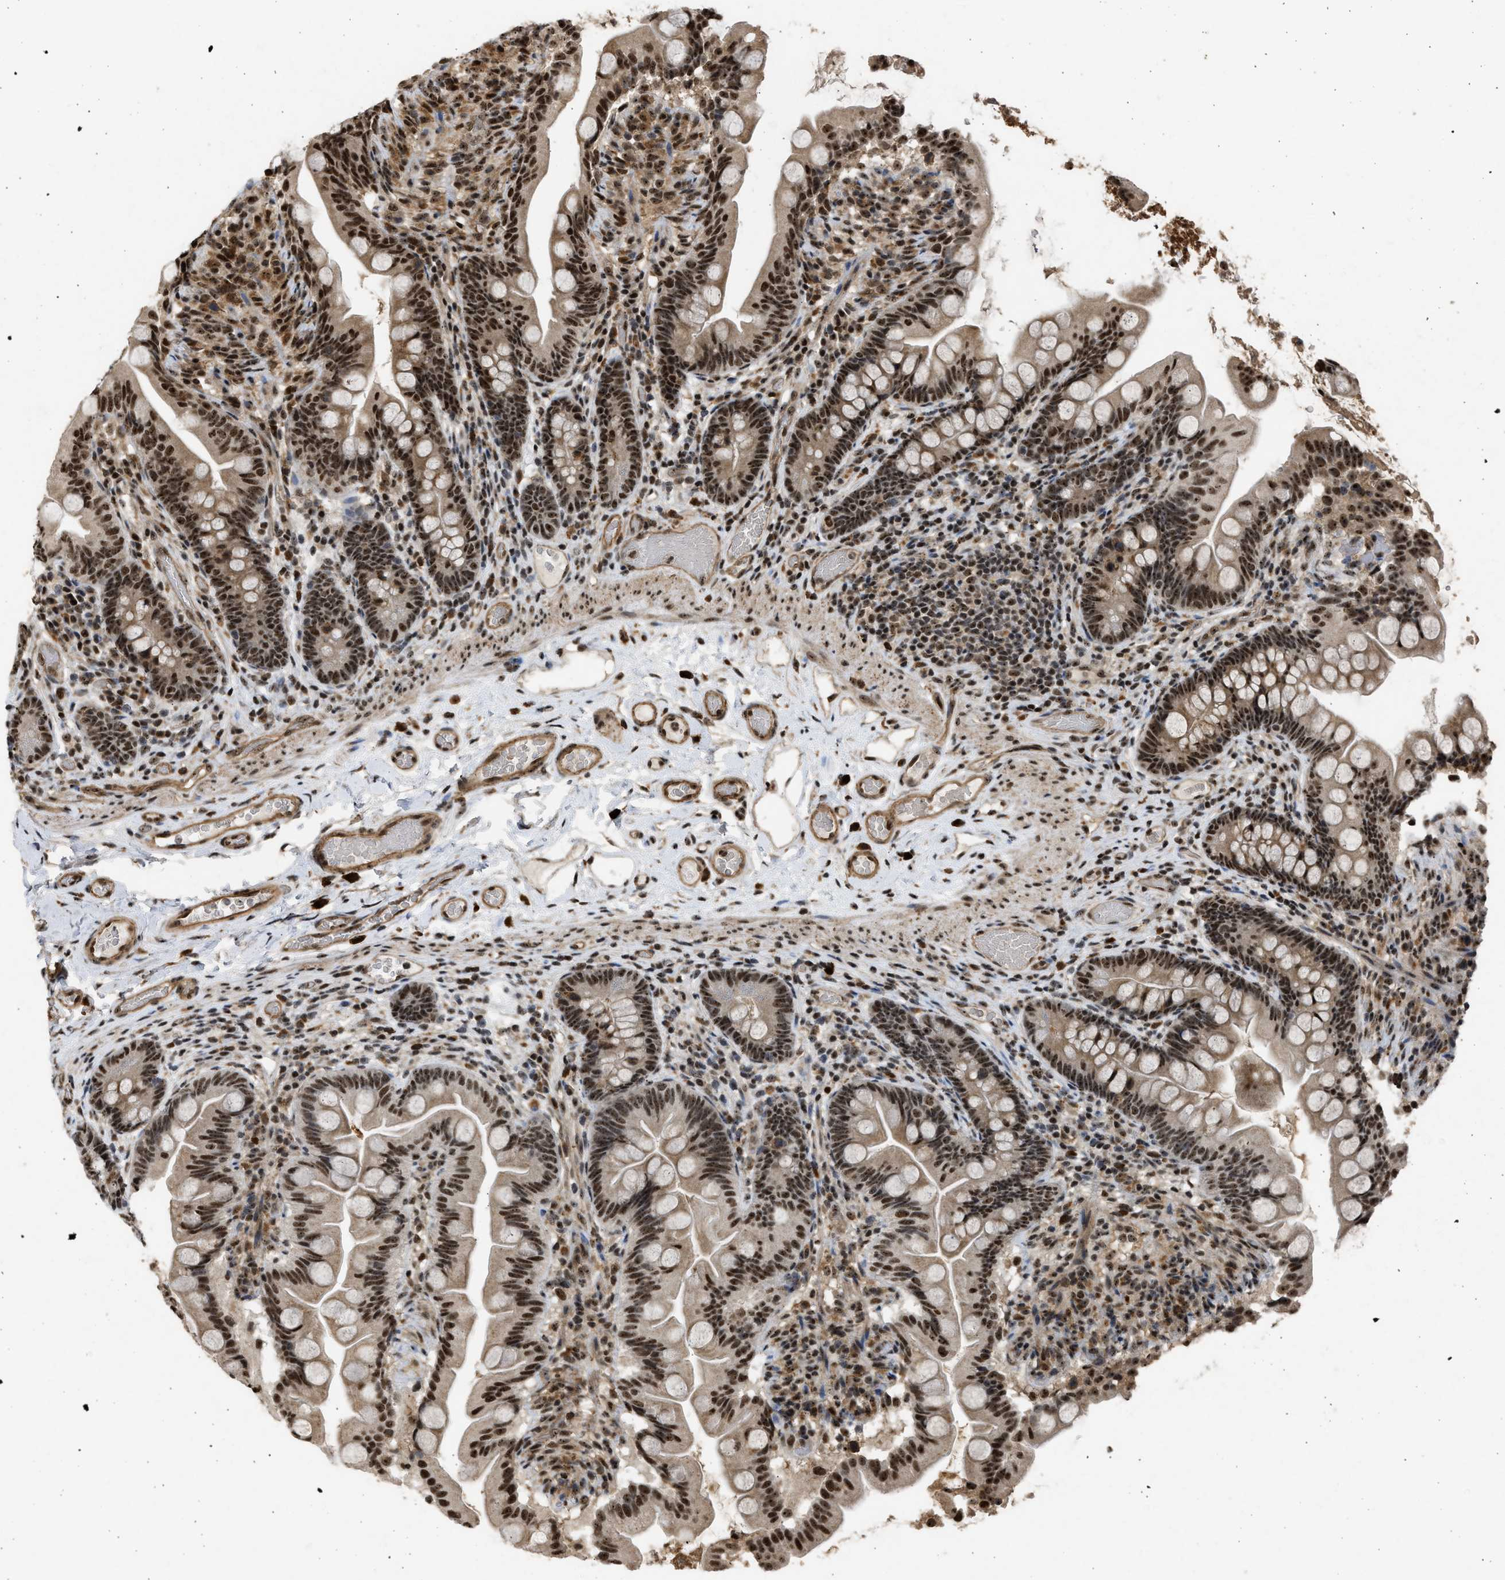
{"staining": {"intensity": "strong", "quantity": ">75%", "location": "cytoplasmic/membranous,nuclear"}, "tissue": "small intestine", "cell_type": "Glandular cells", "image_type": "normal", "snomed": [{"axis": "morphology", "description": "Normal tissue, NOS"}, {"axis": "topography", "description": "Small intestine"}], "caption": "A high amount of strong cytoplasmic/membranous,nuclear expression is seen in approximately >75% of glandular cells in unremarkable small intestine.", "gene": "TFDP2", "patient": {"sex": "female", "age": 56}}